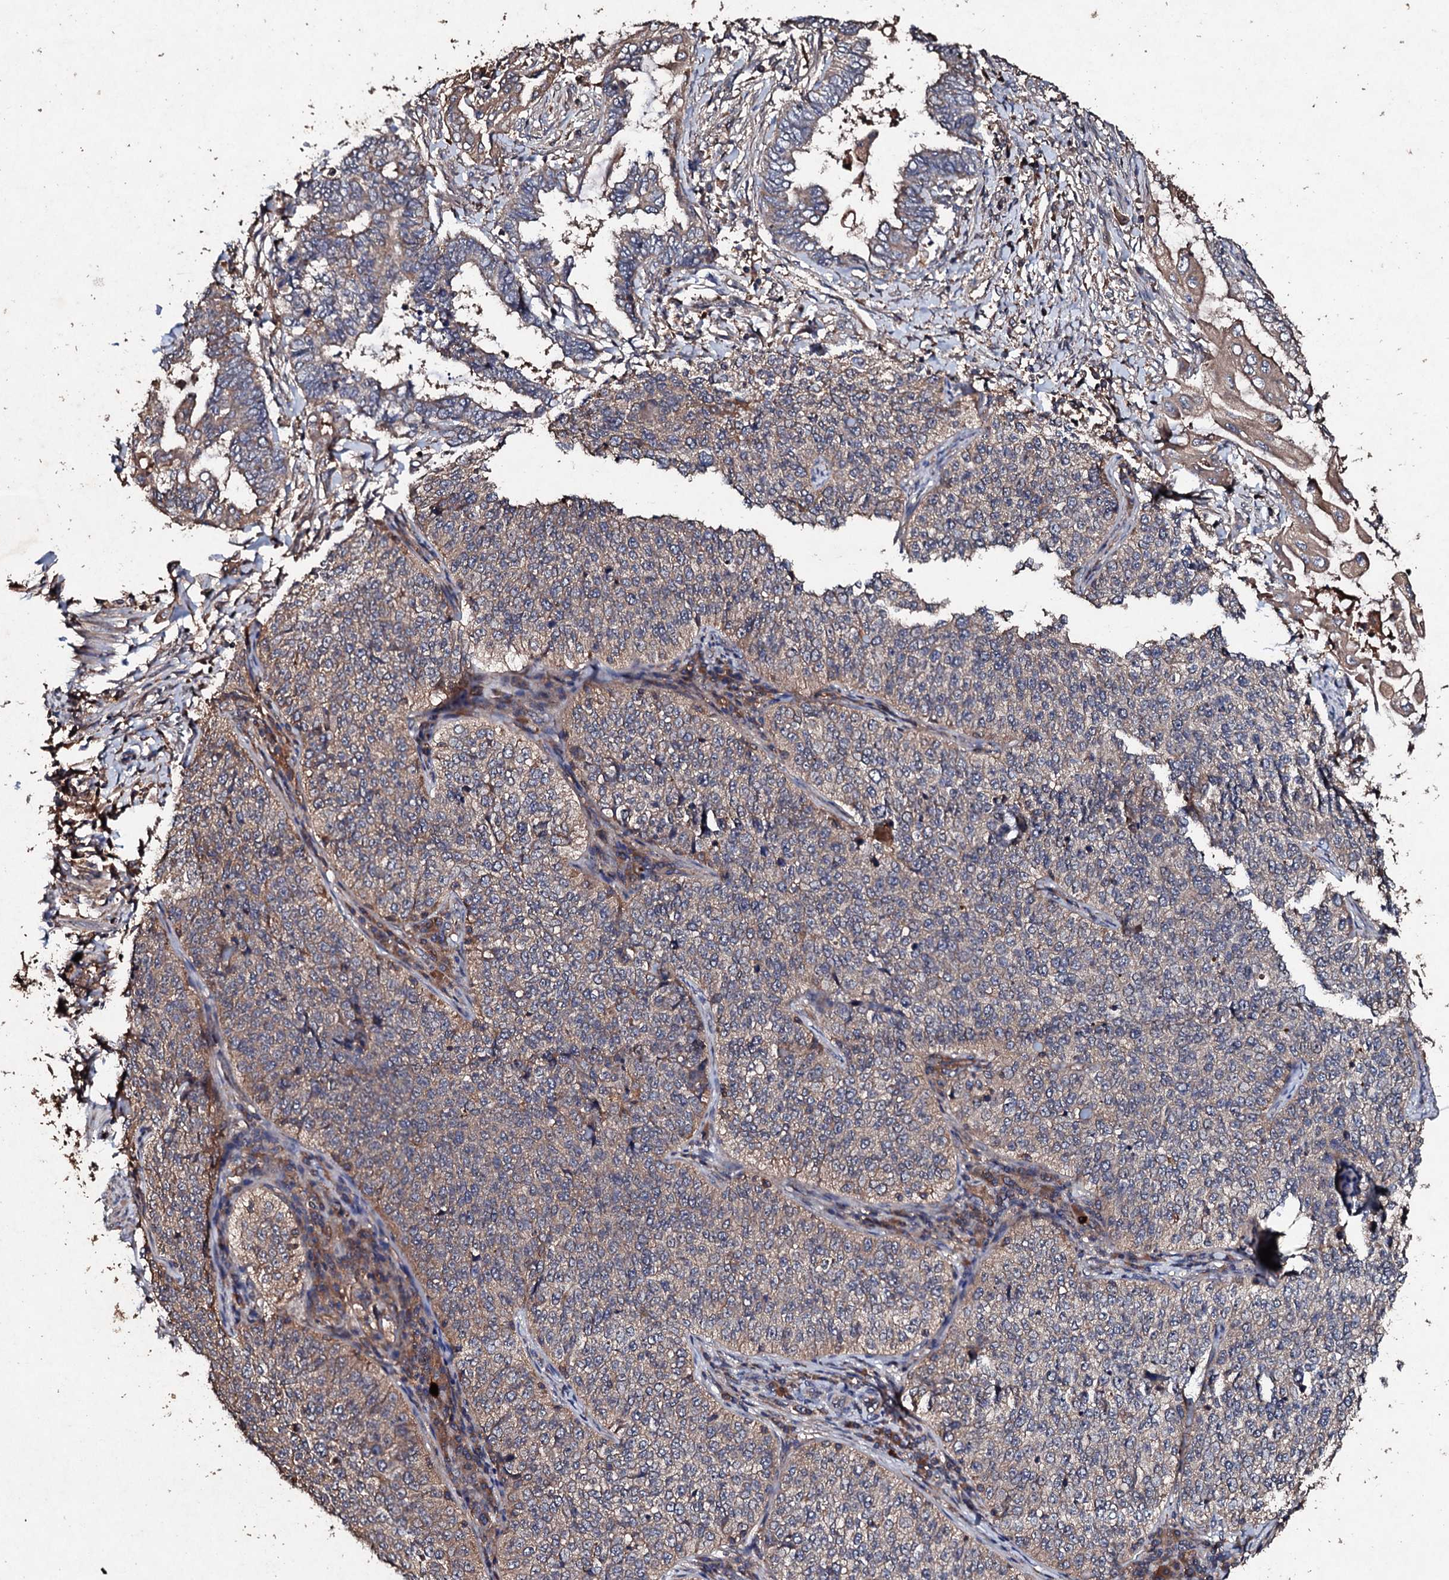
{"staining": {"intensity": "weak", "quantity": "25%-75%", "location": "cytoplasmic/membranous"}, "tissue": "cervical cancer", "cell_type": "Tumor cells", "image_type": "cancer", "snomed": [{"axis": "morphology", "description": "Squamous cell carcinoma, NOS"}, {"axis": "topography", "description": "Cervix"}], "caption": "Protein staining of squamous cell carcinoma (cervical) tissue shows weak cytoplasmic/membranous expression in approximately 25%-75% of tumor cells.", "gene": "KERA", "patient": {"sex": "female", "age": 35}}